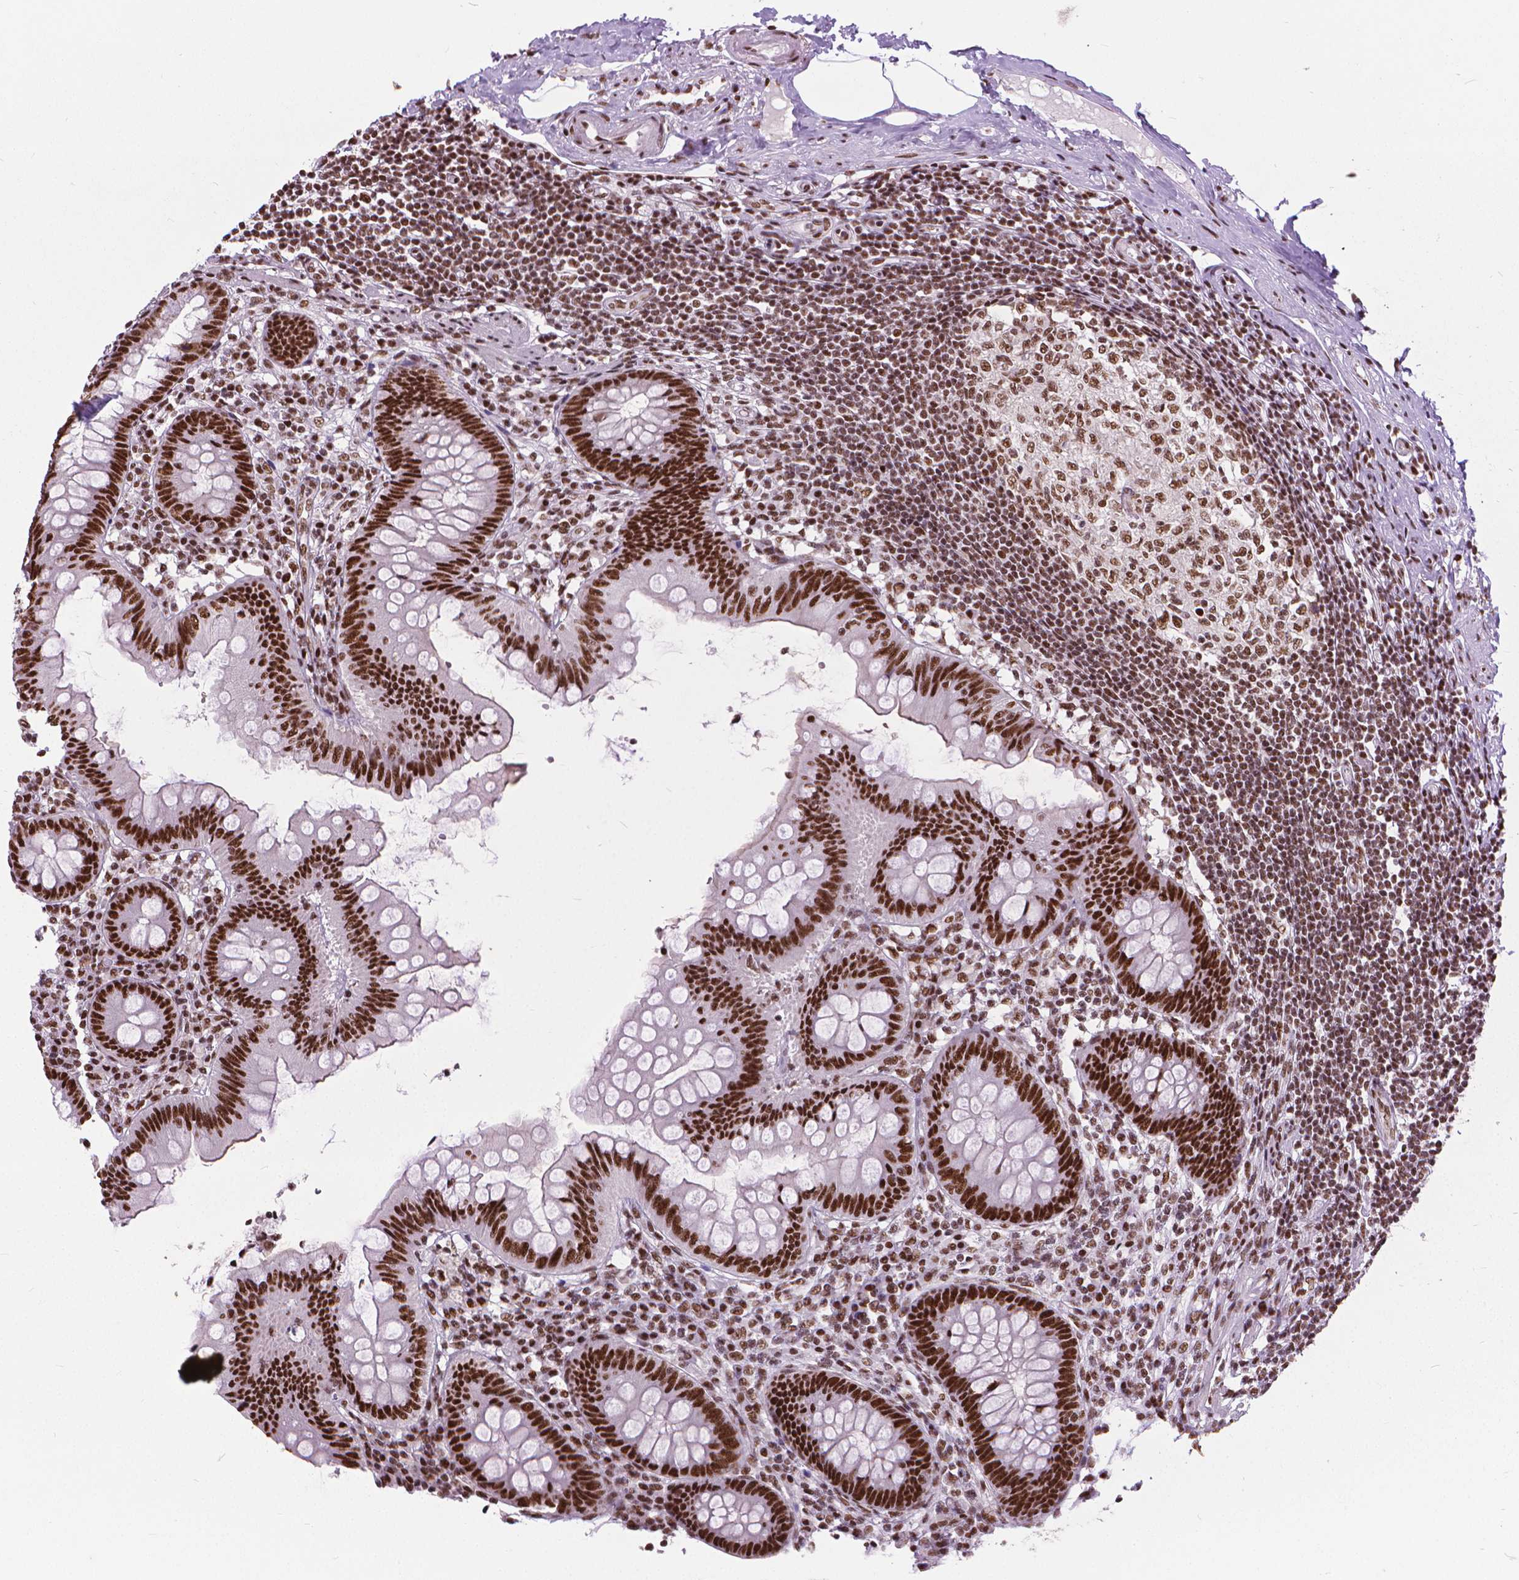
{"staining": {"intensity": "strong", "quantity": ">75%", "location": "nuclear"}, "tissue": "appendix", "cell_type": "Glandular cells", "image_type": "normal", "snomed": [{"axis": "morphology", "description": "Normal tissue, NOS"}, {"axis": "topography", "description": "Appendix"}], "caption": "IHC (DAB (3,3'-diaminobenzidine)) staining of unremarkable human appendix displays strong nuclear protein positivity in about >75% of glandular cells.", "gene": "AKAP8", "patient": {"sex": "female", "age": 57}}